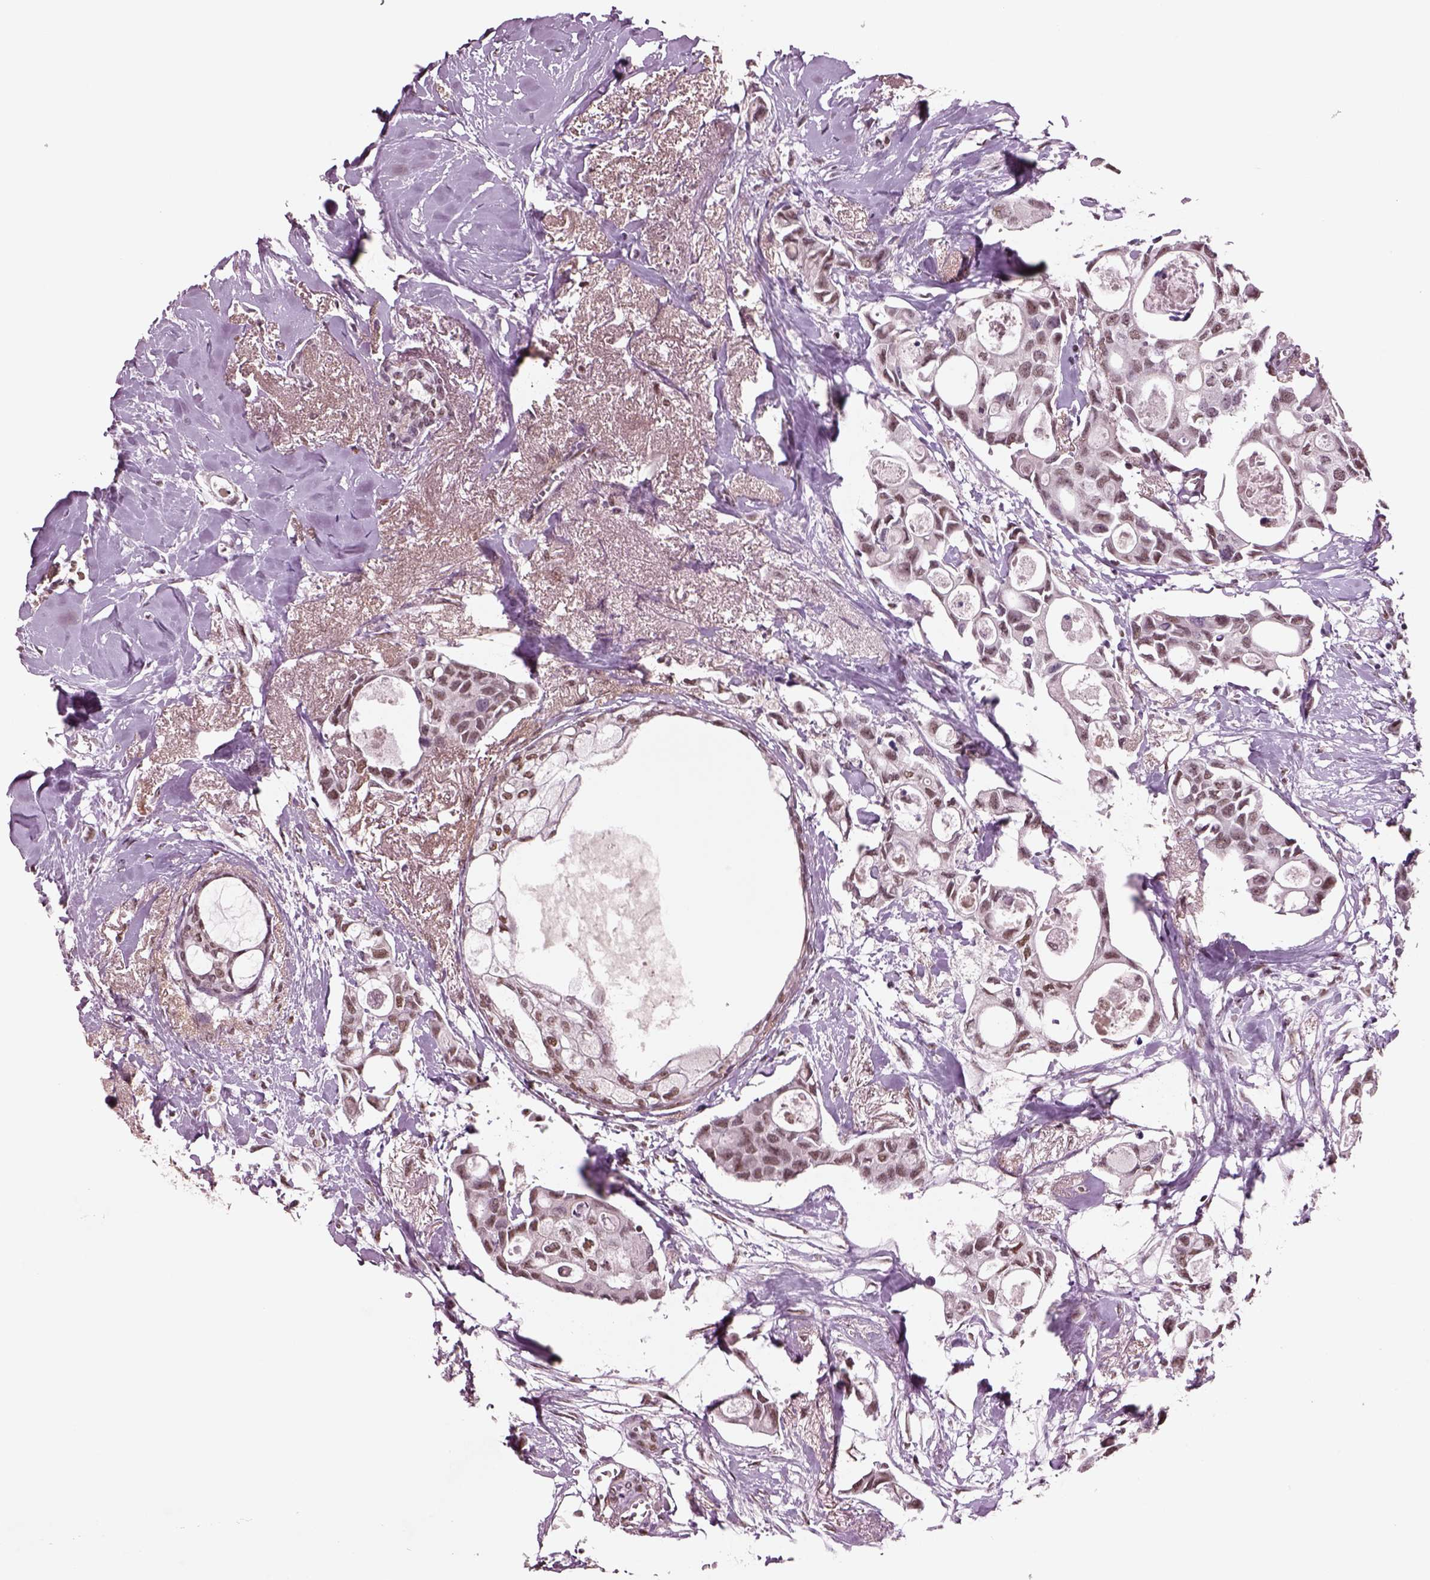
{"staining": {"intensity": "moderate", "quantity": ">75%", "location": "nuclear"}, "tissue": "breast cancer", "cell_type": "Tumor cells", "image_type": "cancer", "snomed": [{"axis": "morphology", "description": "Duct carcinoma"}, {"axis": "topography", "description": "Breast"}], "caption": "The histopathology image demonstrates staining of invasive ductal carcinoma (breast), revealing moderate nuclear protein positivity (brown color) within tumor cells.", "gene": "SEPHS1", "patient": {"sex": "female", "age": 83}}